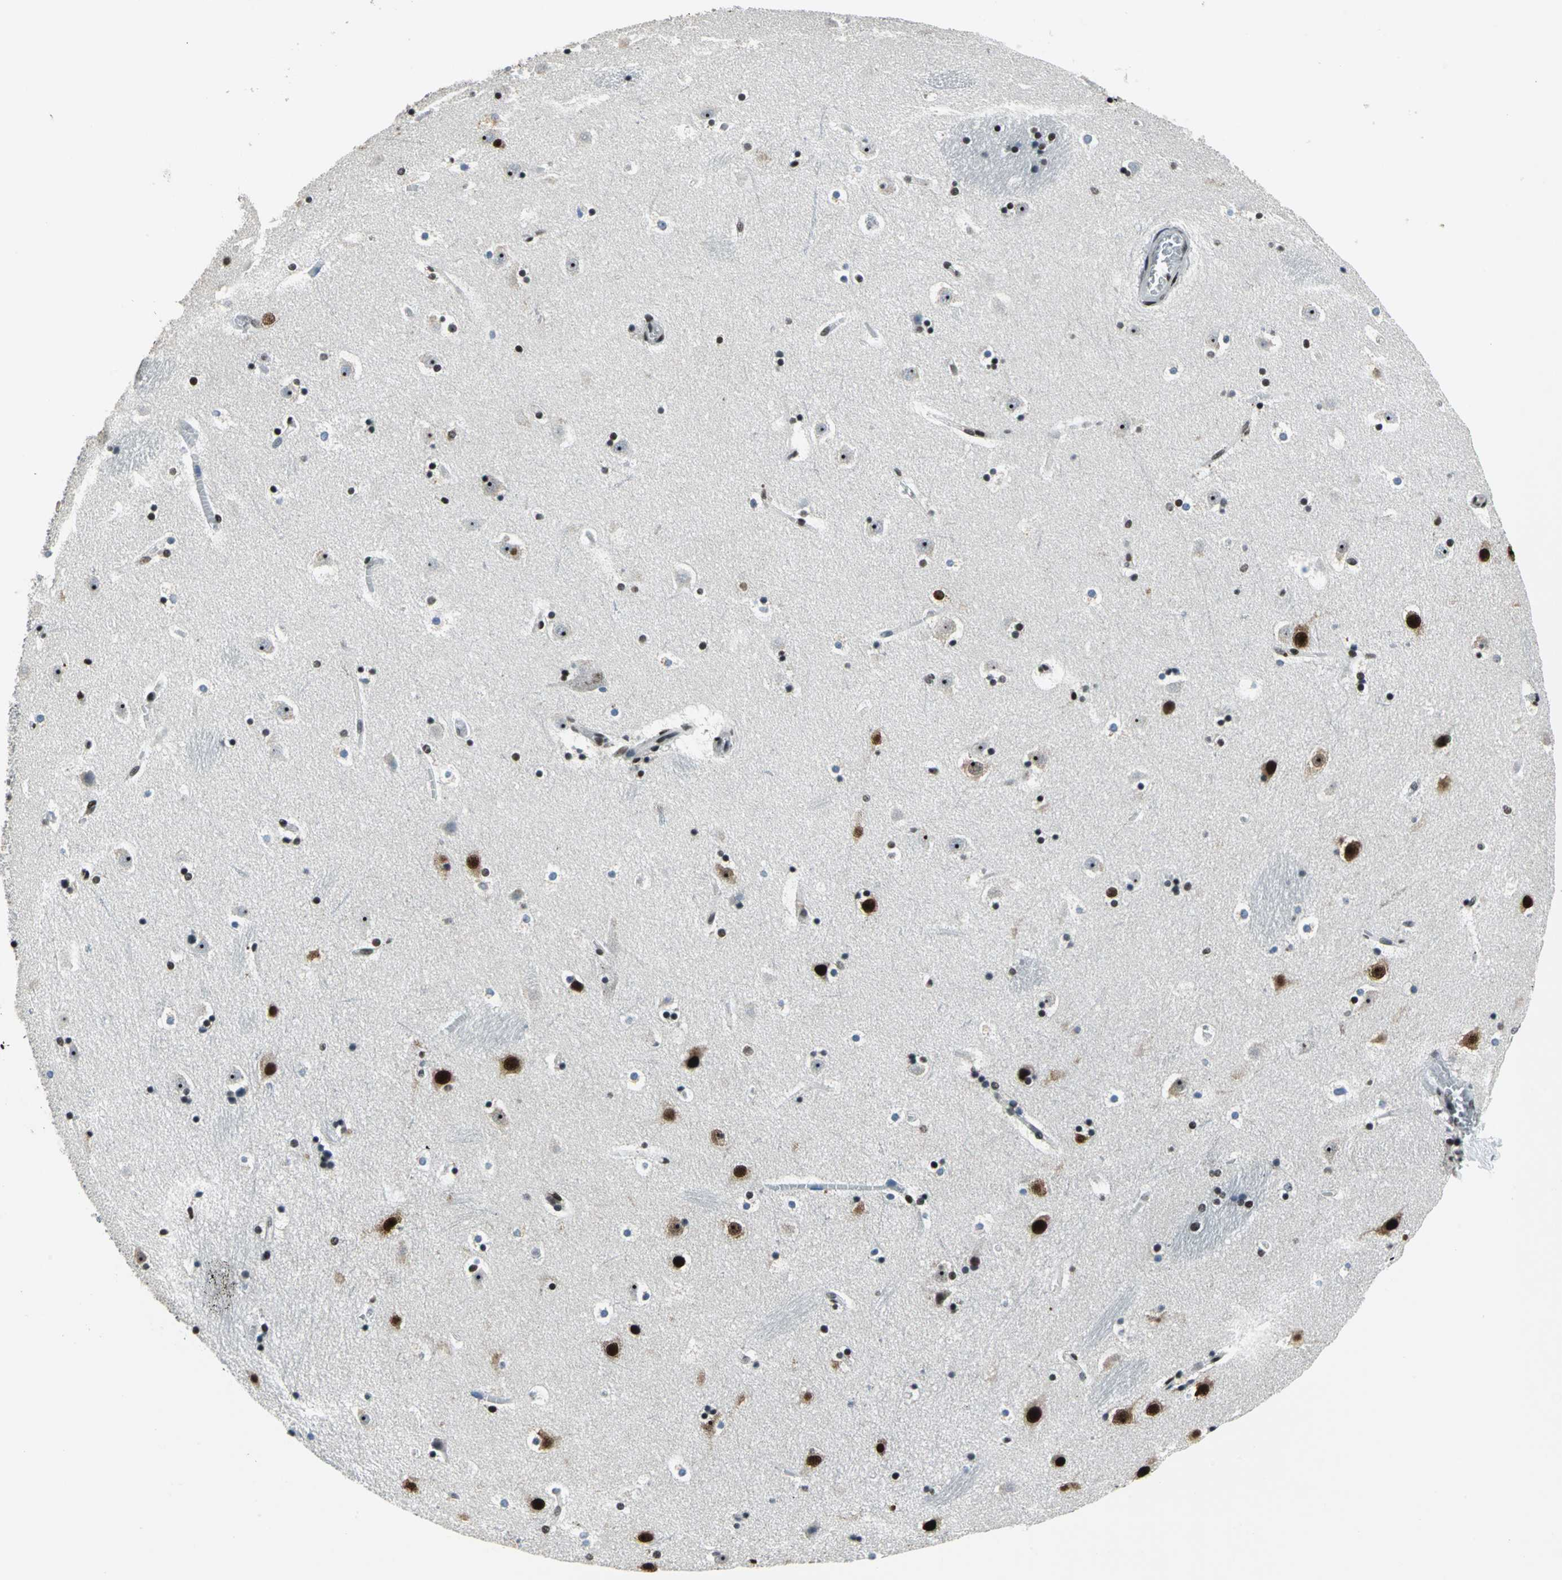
{"staining": {"intensity": "weak", "quantity": "<25%", "location": "nuclear"}, "tissue": "caudate", "cell_type": "Glial cells", "image_type": "normal", "snomed": [{"axis": "morphology", "description": "Normal tissue, NOS"}, {"axis": "topography", "description": "Lateral ventricle wall"}], "caption": "The photomicrograph displays no significant positivity in glial cells of caudate. (DAB IHC, high magnification).", "gene": "BCLAF1", "patient": {"sex": "male", "age": 45}}